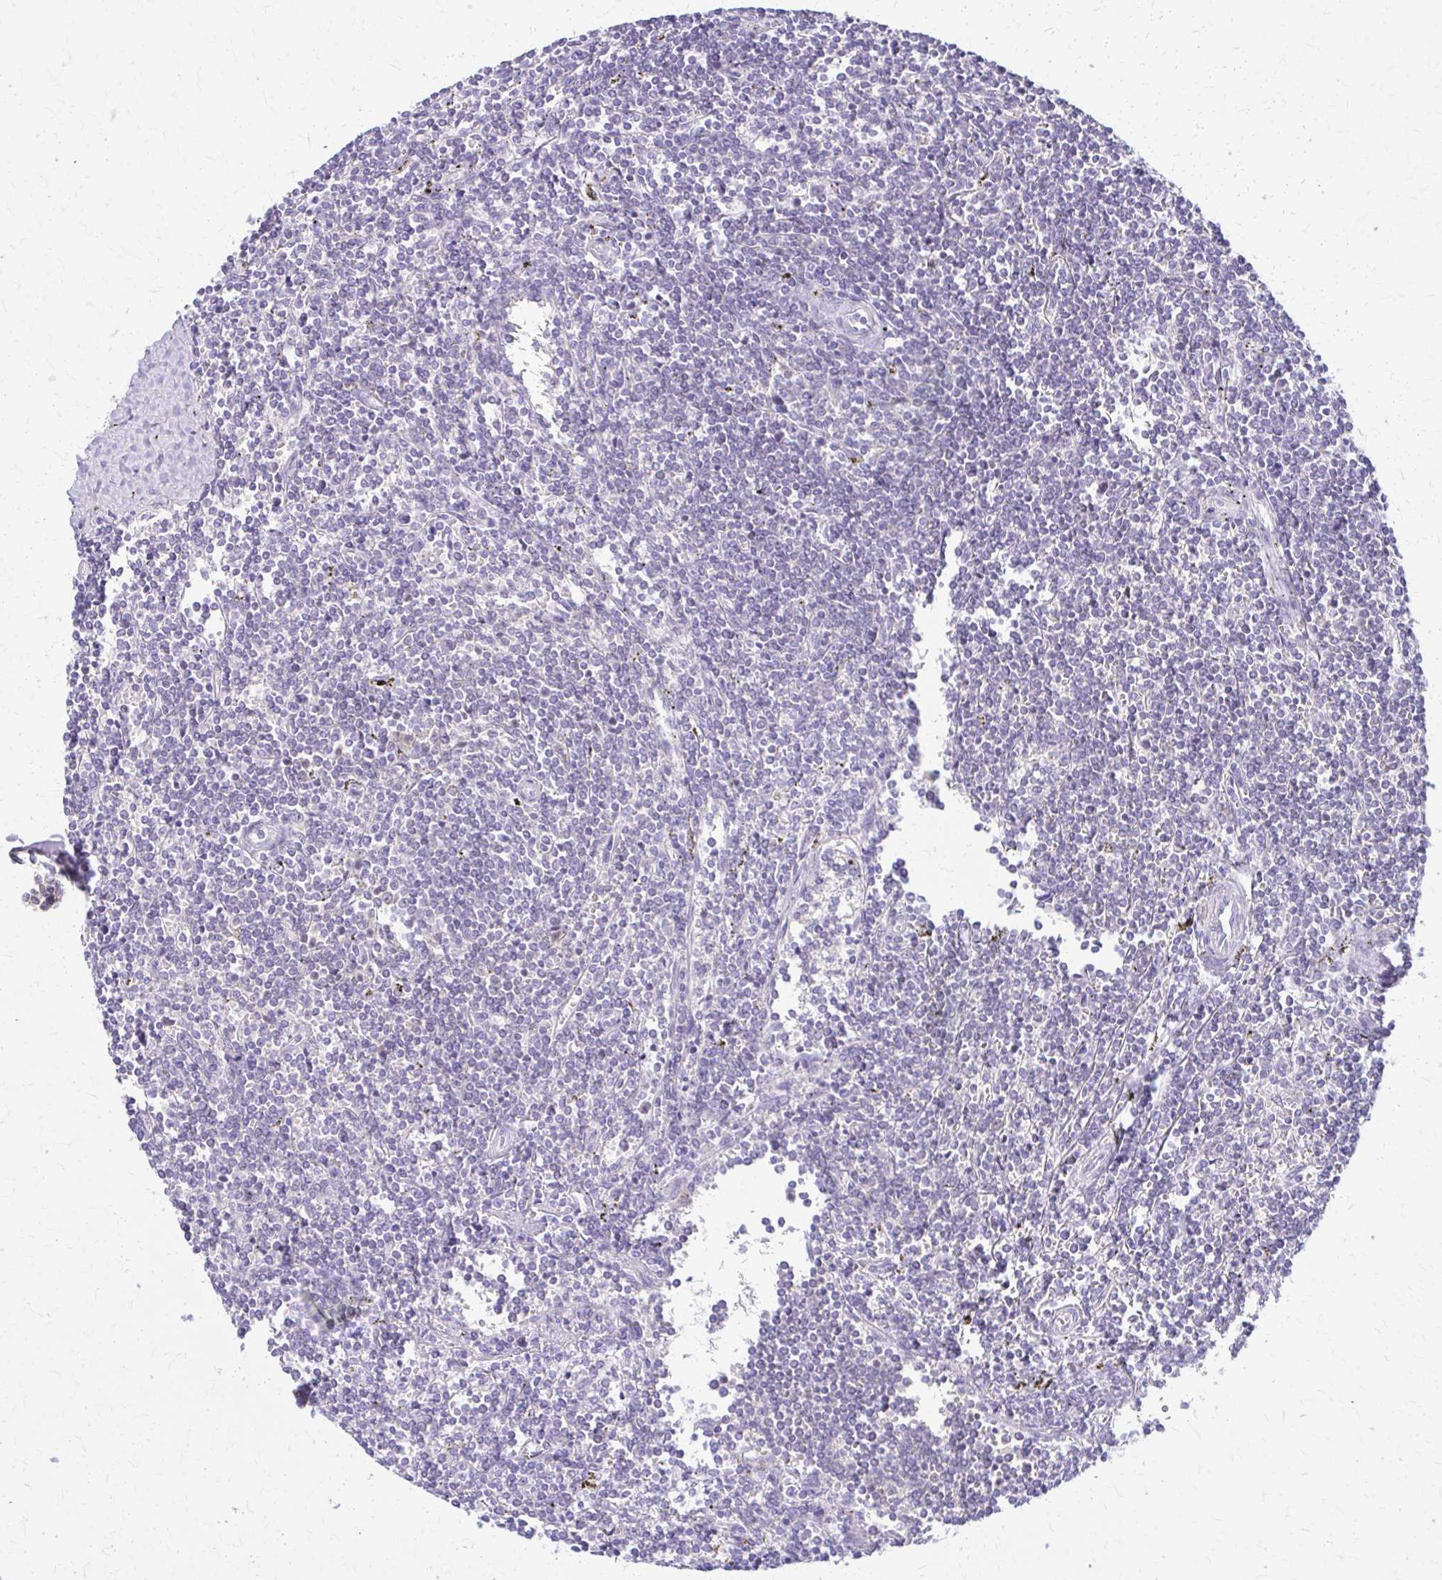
{"staining": {"intensity": "negative", "quantity": "none", "location": "none"}, "tissue": "lymphoma", "cell_type": "Tumor cells", "image_type": "cancer", "snomed": [{"axis": "morphology", "description": "Malignant lymphoma, non-Hodgkin's type, Low grade"}, {"axis": "topography", "description": "Spleen"}], "caption": "DAB (3,3'-diaminobenzidine) immunohistochemical staining of human lymphoma demonstrates no significant positivity in tumor cells.", "gene": "PIK3AP1", "patient": {"sex": "male", "age": 78}}